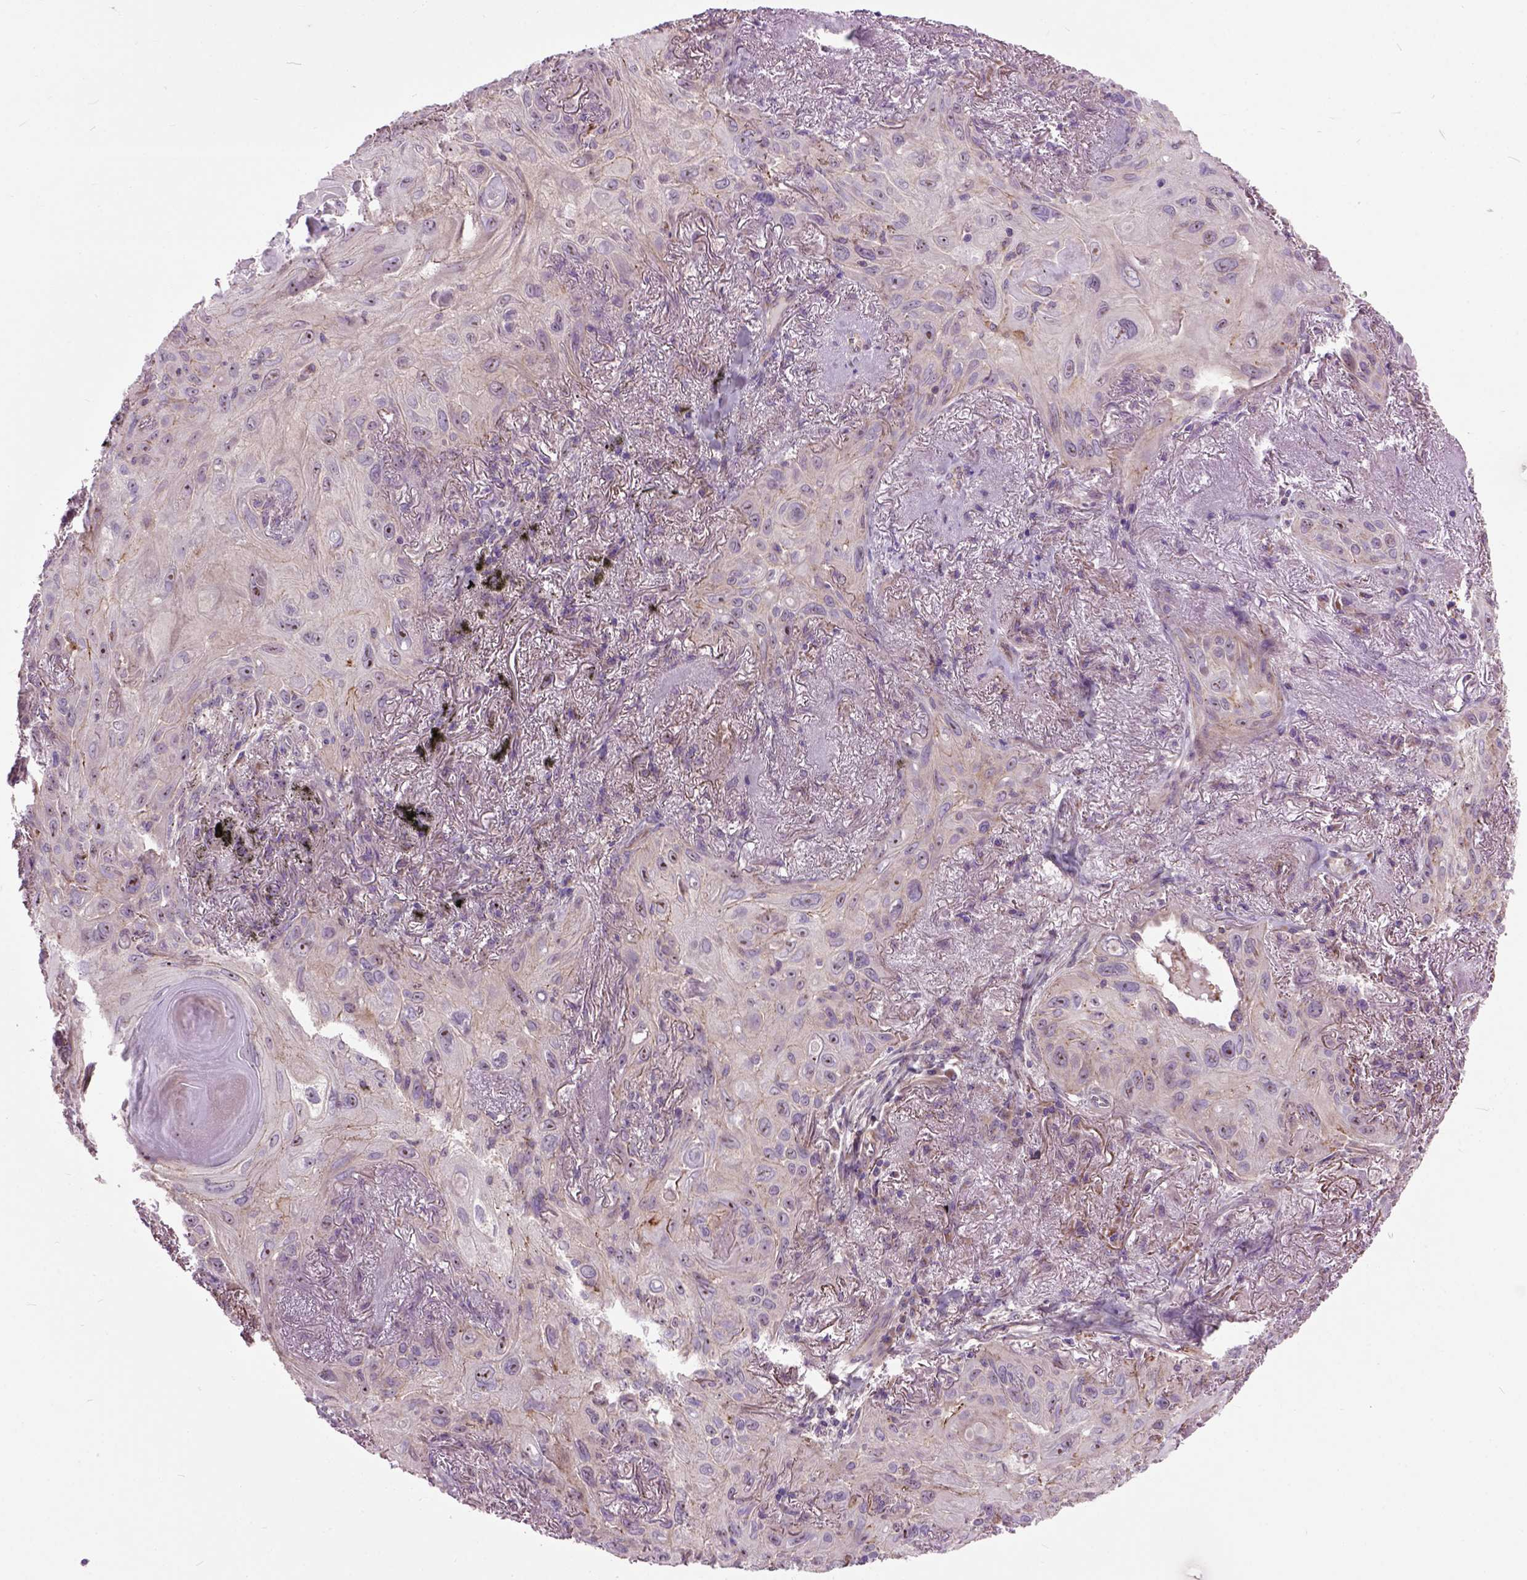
{"staining": {"intensity": "strong", "quantity": "<25%", "location": "nuclear"}, "tissue": "lung cancer", "cell_type": "Tumor cells", "image_type": "cancer", "snomed": [{"axis": "morphology", "description": "Squamous cell carcinoma, NOS"}, {"axis": "topography", "description": "Lung"}], "caption": "Strong nuclear expression for a protein is identified in about <25% of tumor cells of lung cancer (squamous cell carcinoma) using immunohistochemistry (IHC).", "gene": "MAPT", "patient": {"sex": "male", "age": 79}}